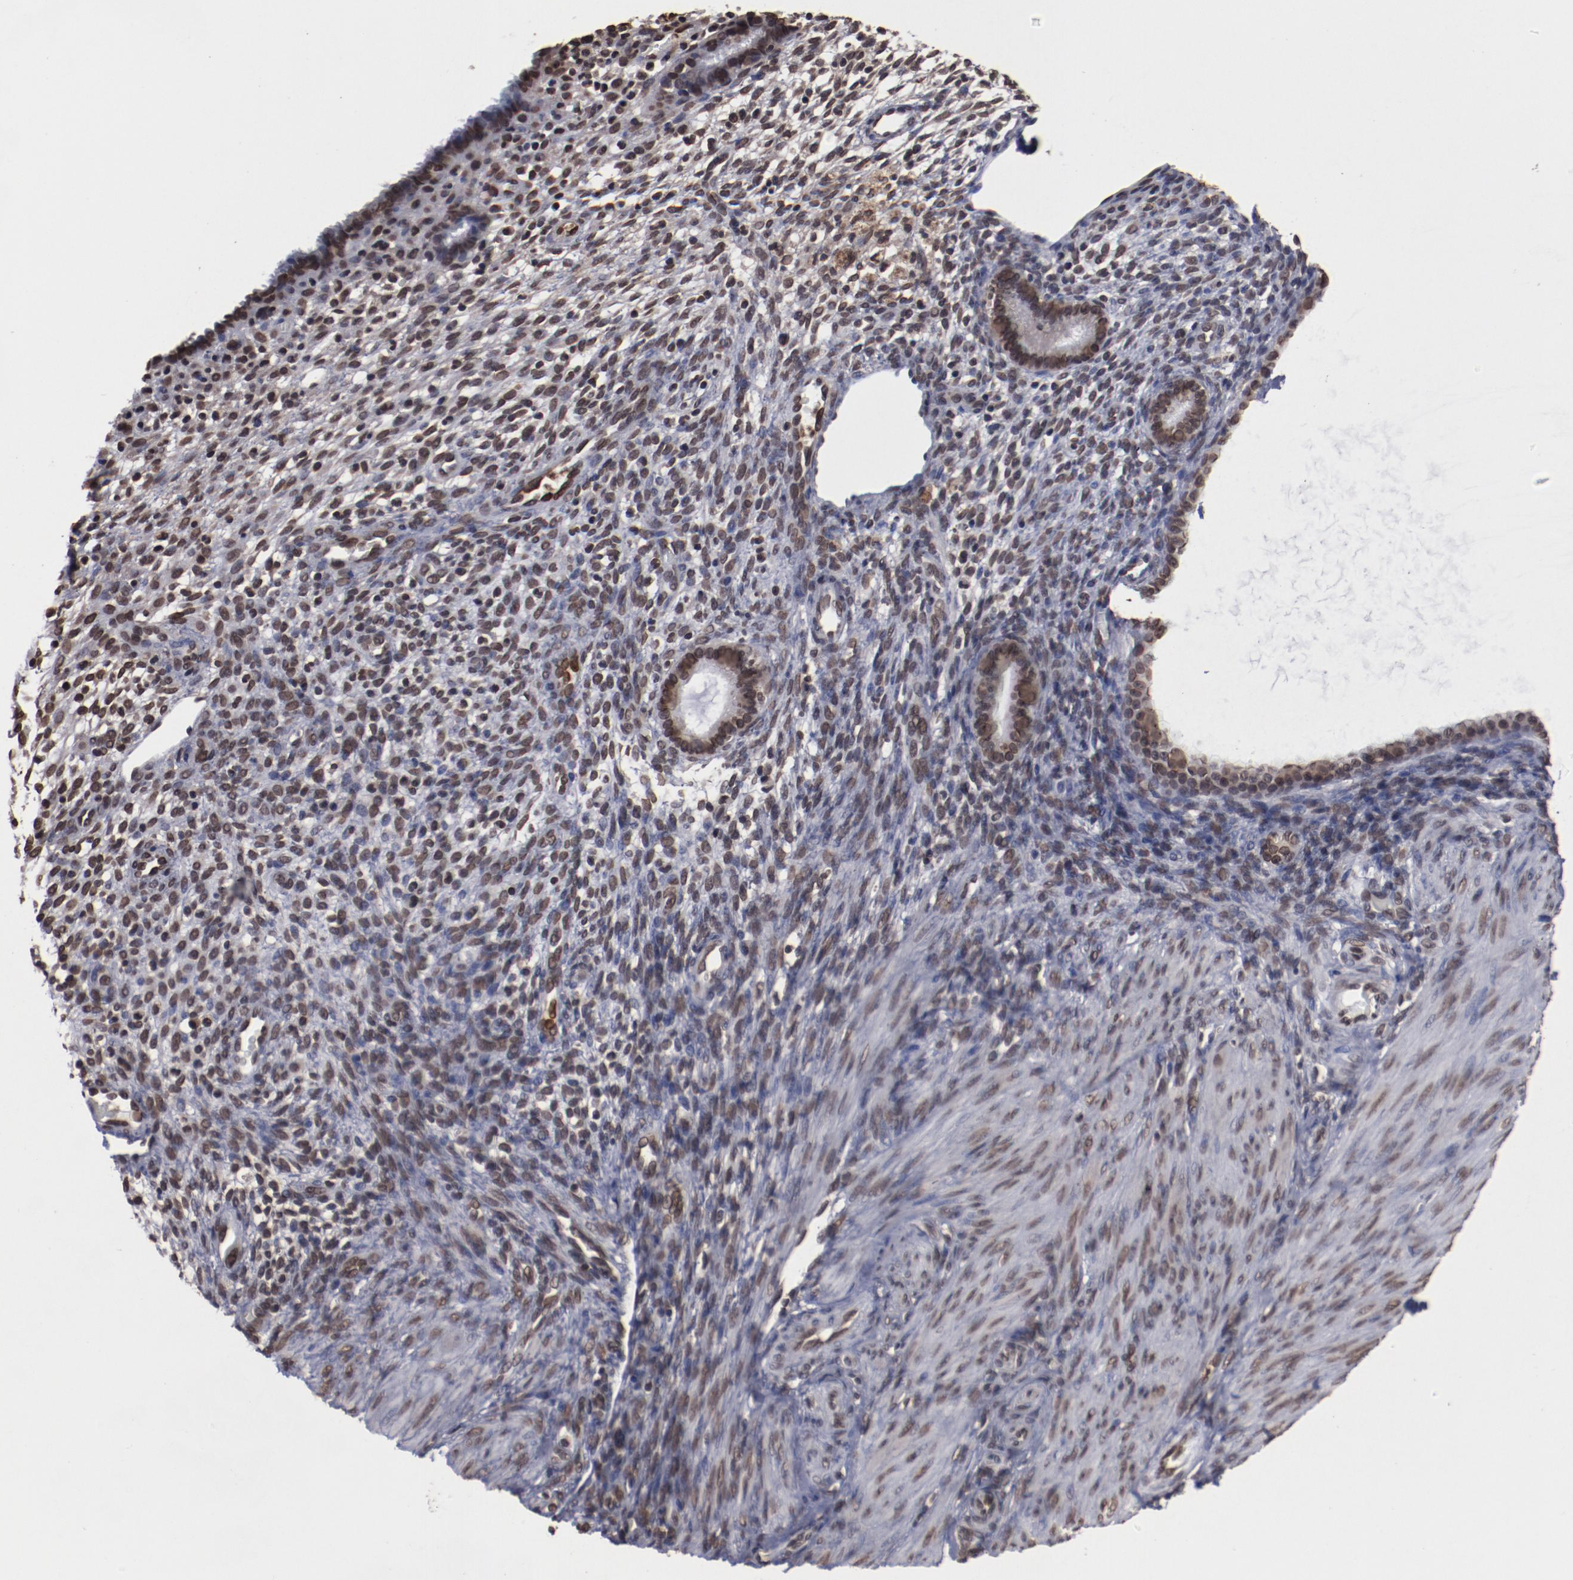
{"staining": {"intensity": "strong", "quantity": ">75%", "location": "nuclear"}, "tissue": "endometrium", "cell_type": "Cells in endometrial stroma", "image_type": "normal", "snomed": [{"axis": "morphology", "description": "Normal tissue, NOS"}, {"axis": "topography", "description": "Endometrium"}], "caption": "DAB immunohistochemical staining of unremarkable endometrium displays strong nuclear protein expression in about >75% of cells in endometrial stroma.", "gene": "AKT1", "patient": {"sex": "female", "age": 72}}